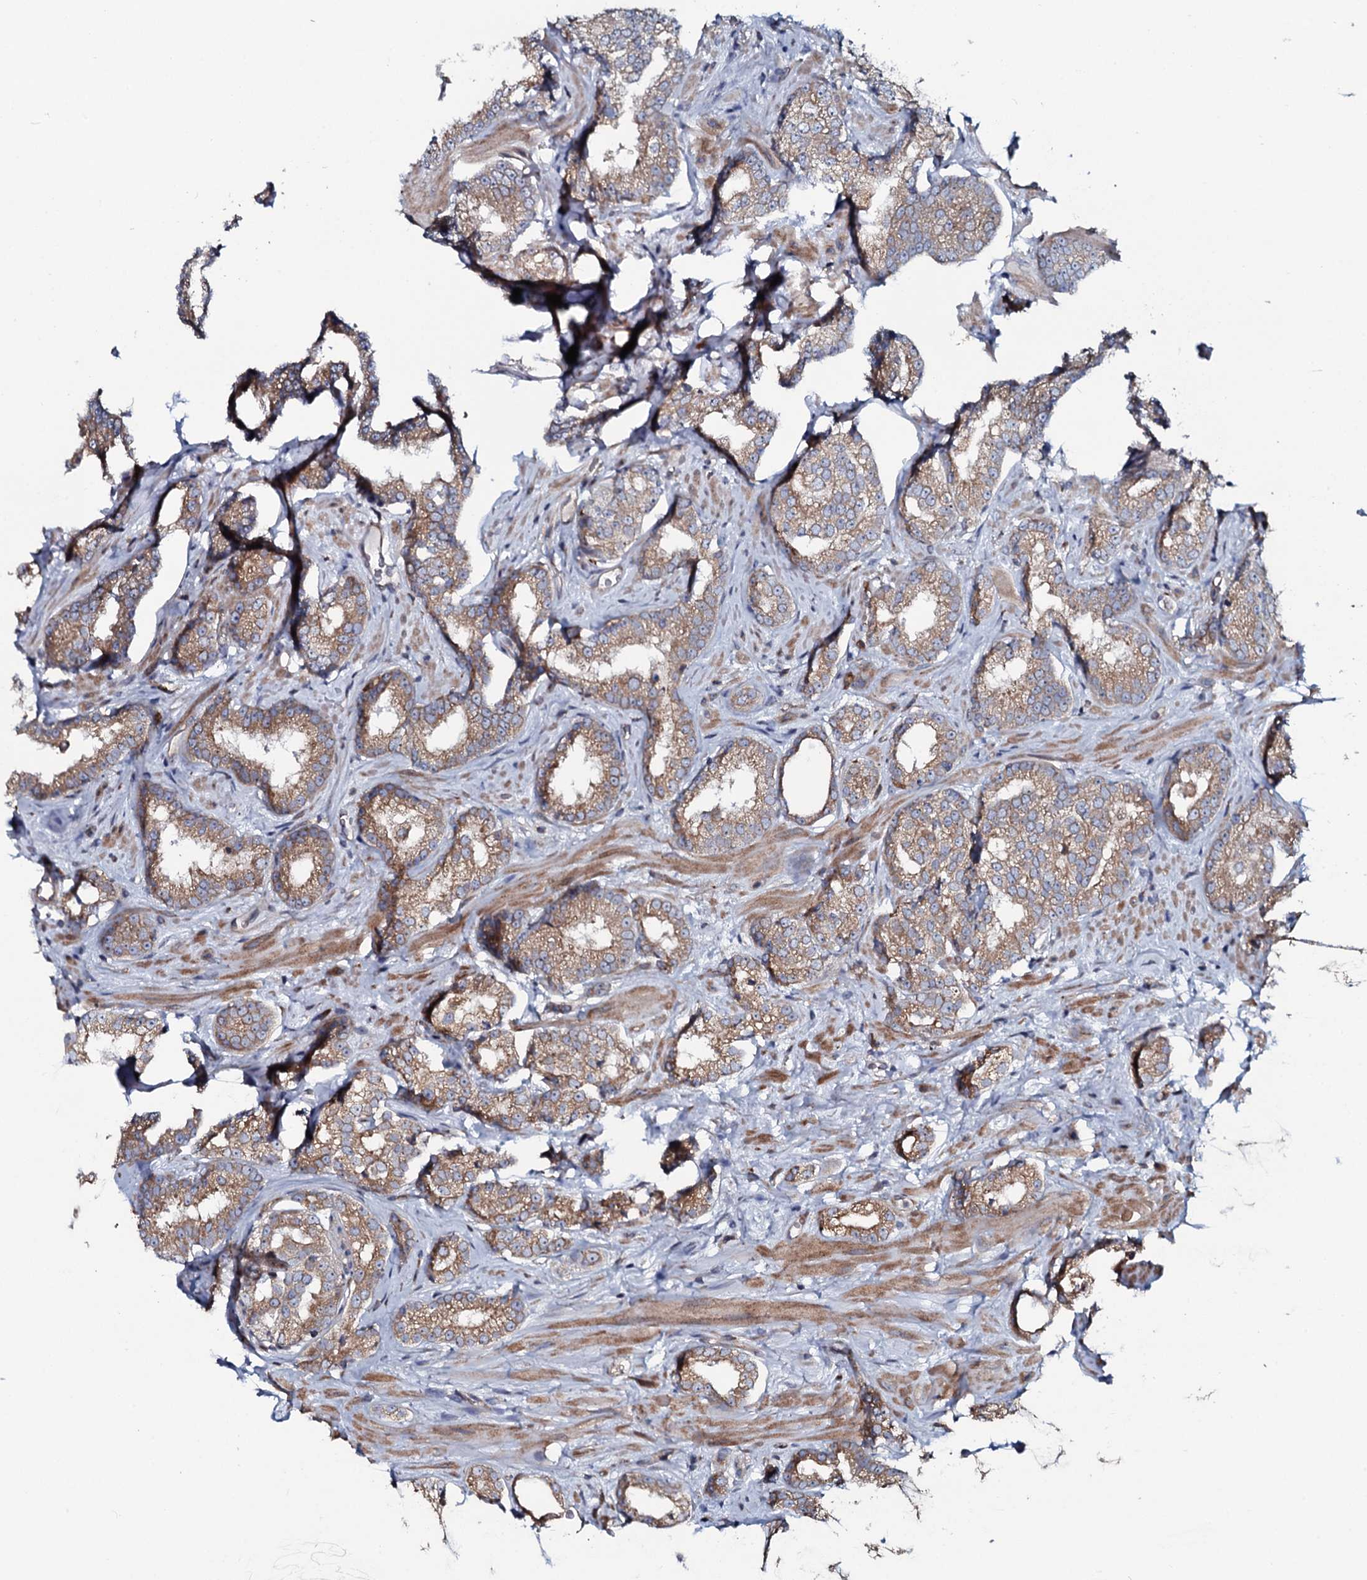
{"staining": {"intensity": "moderate", "quantity": ">75%", "location": "cytoplasmic/membranous"}, "tissue": "prostate cancer", "cell_type": "Tumor cells", "image_type": "cancer", "snomed": [{"axis": "morphology", "description": "Normal tissue, NOS"}, {"axis": "morphology", "description": "Adenocarcinoma, High grade"}, {"axis": "topography", "description": "Prostate"}], "caption": "High-grade adenocarcinoma (prostate) was stained to show a protein in brown. There is medium levels of moderate cytoplasmic/membranous staining in about >75% of tumor cells.", "gene": "TMEM151A", "patient": {"sex": "male", "age": 83}}